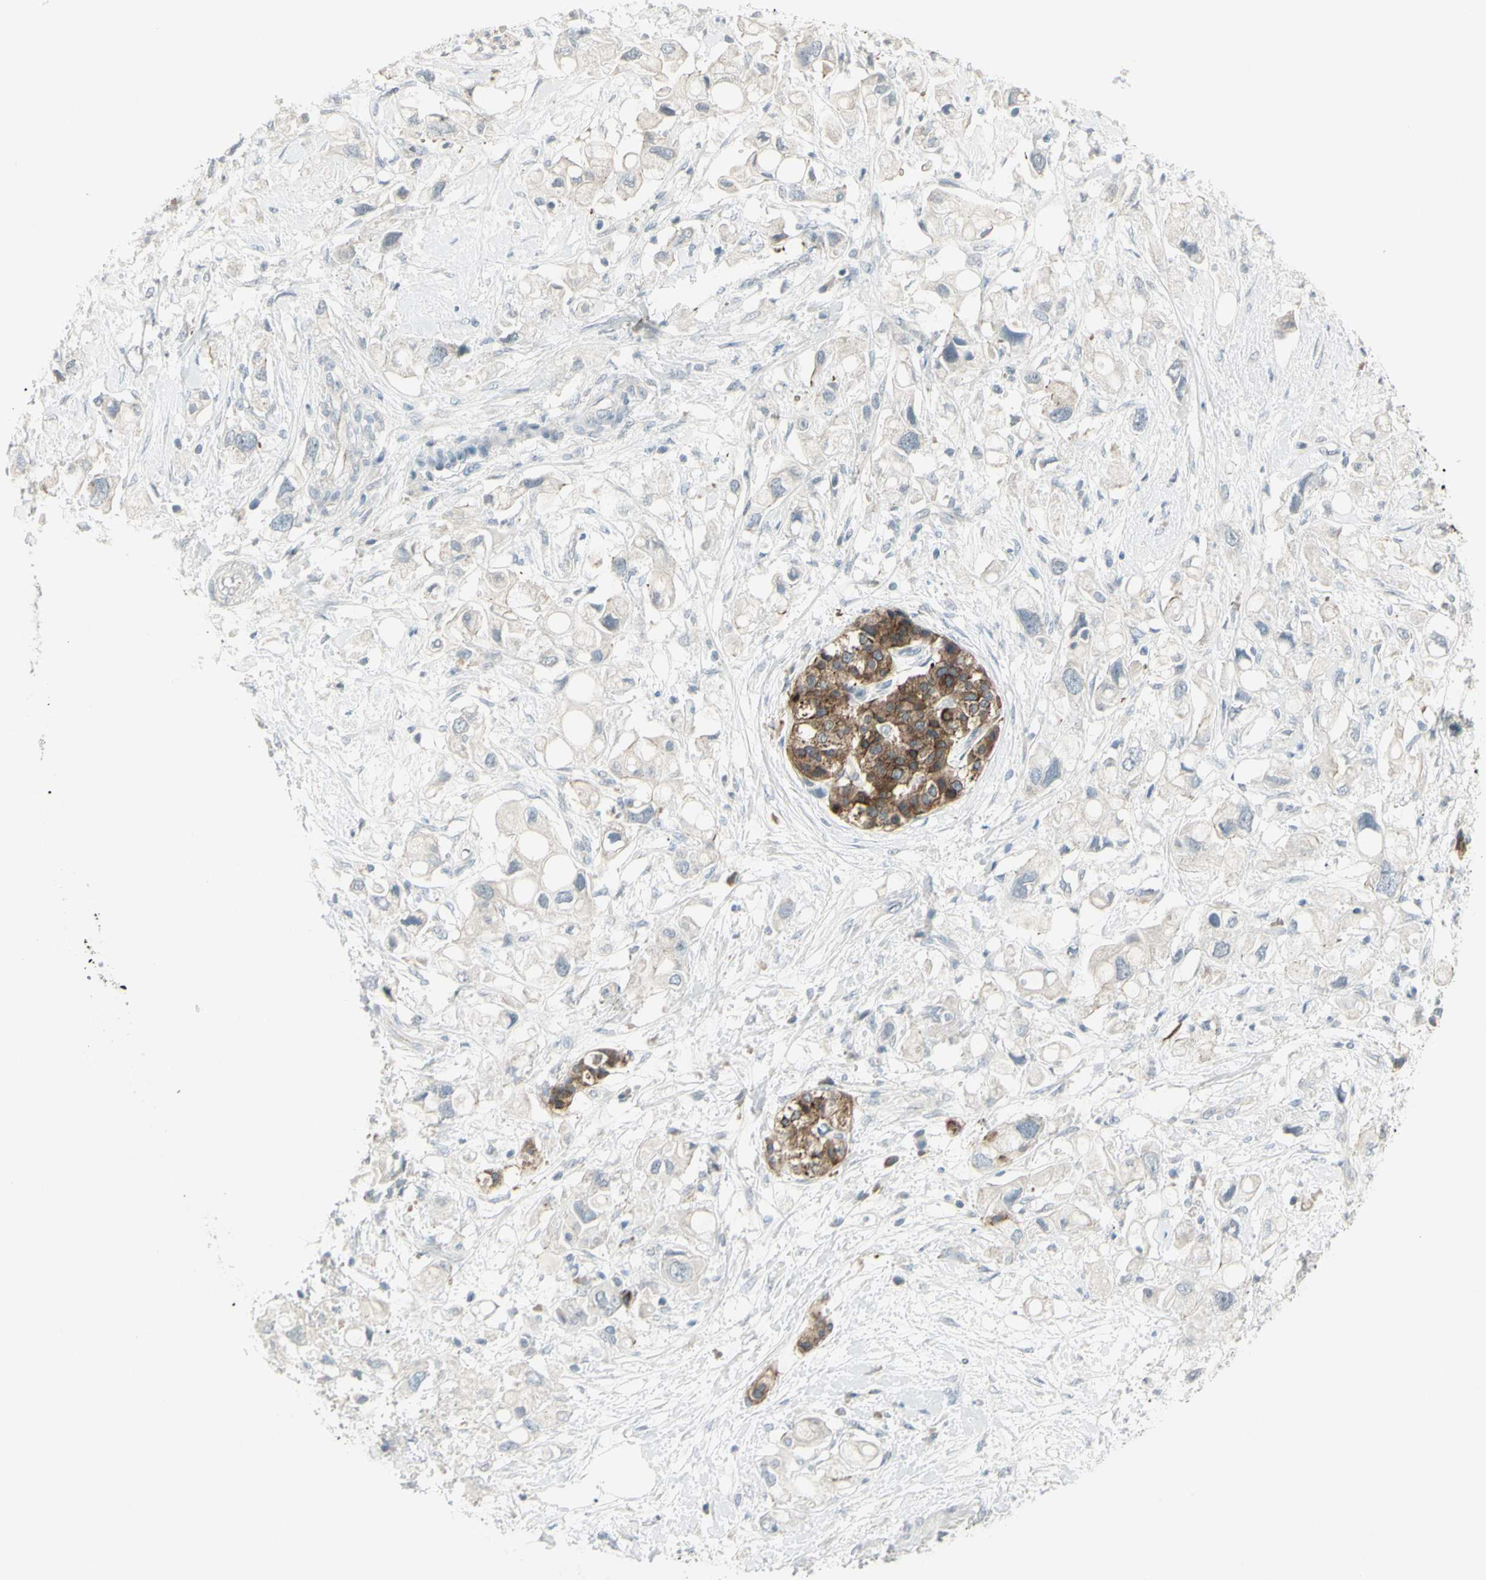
{"staining": {"intensity": "negative", "quantity": "none", "location": "none"}, "tissue": "pancreatic cancer", "cell_type": "Tumor cells", "image_type": "cancer", "snomed": [{"axis": "morphology", "description": "Adenocarcinoma, NOS"}, {"axis": "topography", "description": "Pancreas"}], "caption": "Pancreatic adenocarcinoma stained for a protein using immunohistochemistry (IHC) shows no staining tumor cells.", "gene": "SH3GL2", "patient": {"sex": "female", "age": 56}}